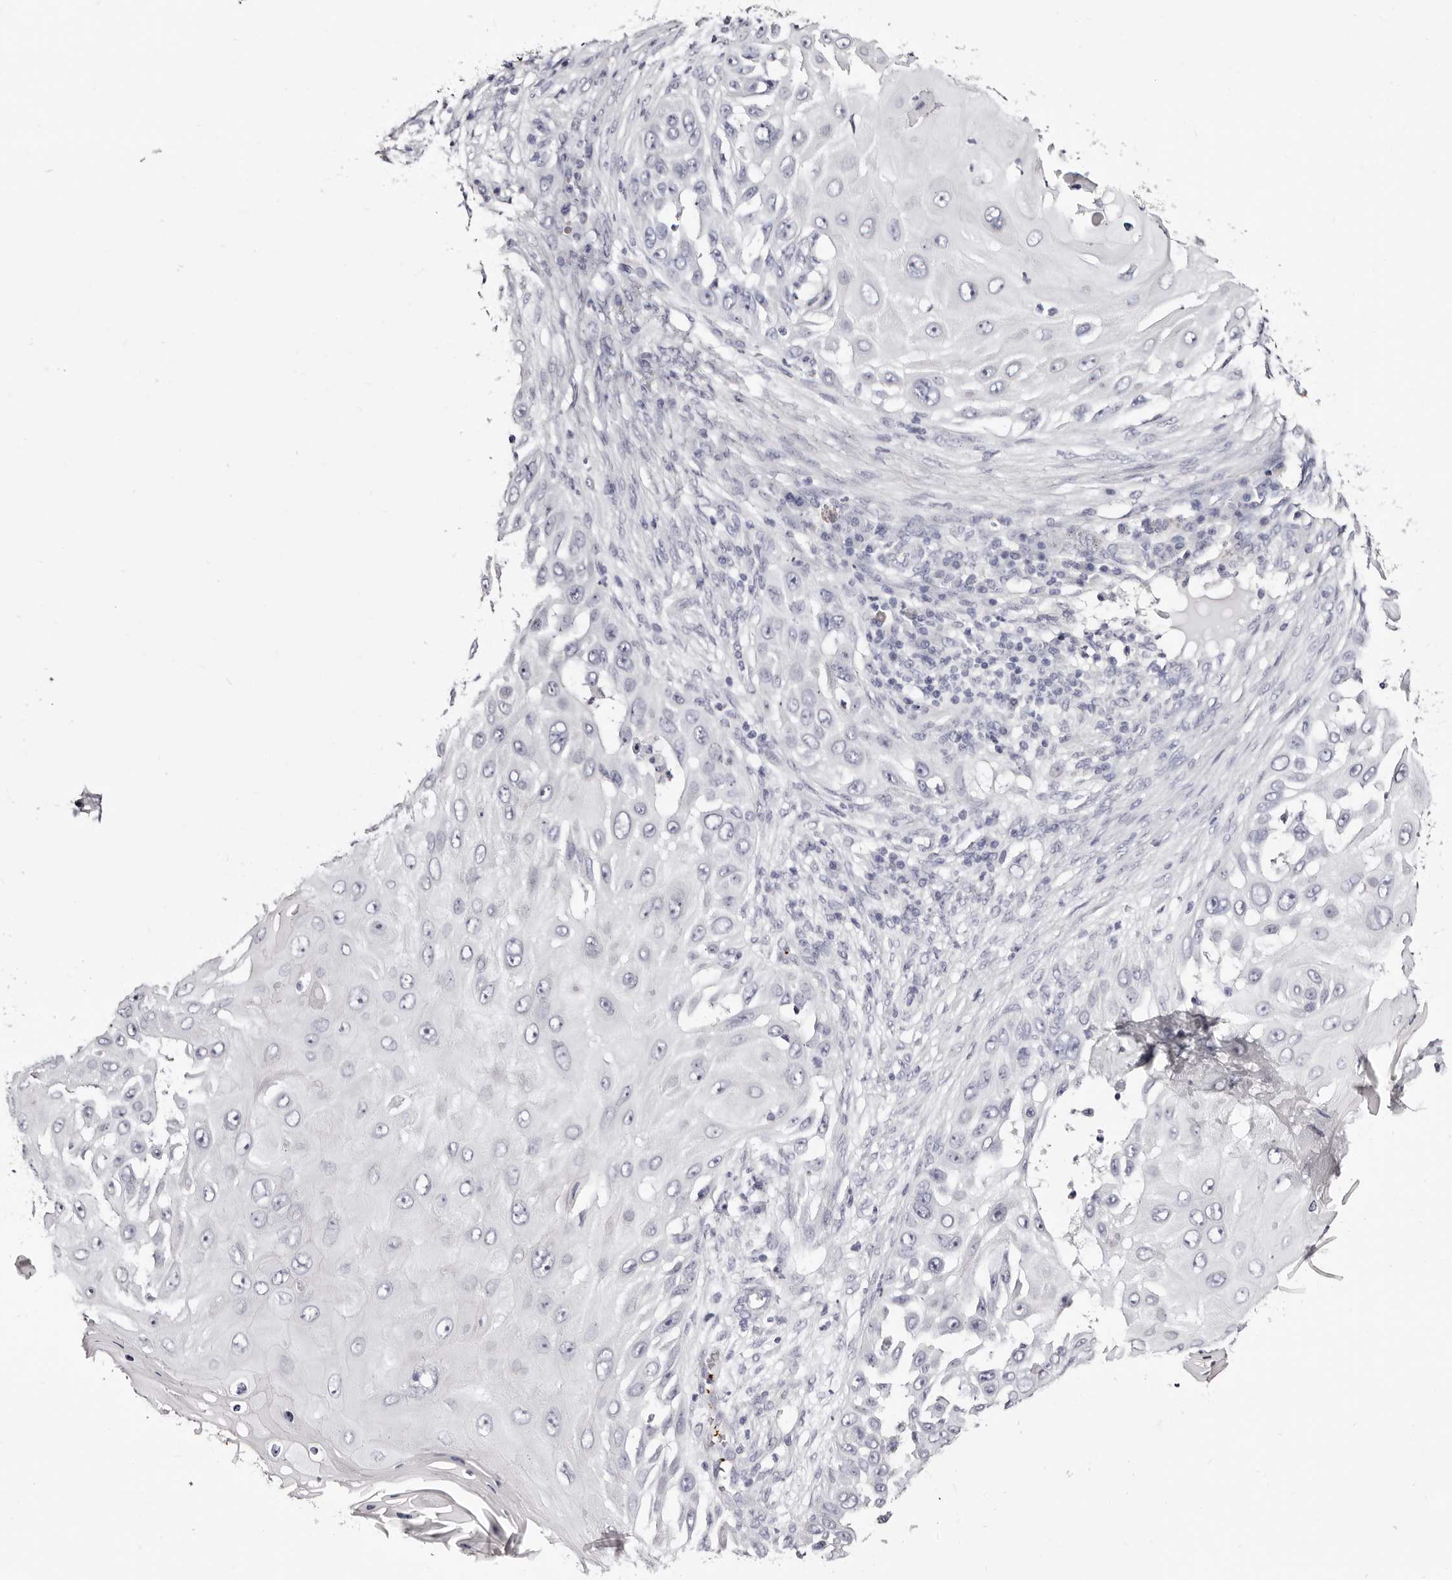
{"staining": {"intensity": "negative", "quantity": "none", "location": "none"}, "tissue": "skin cancer", "cell_type": "Tumor cells", "image_type": "cancer", "snomed": [{"axis": "morphology", "description": "Squamous cell carcinoma, NOS"}, {"axis": "topography", "description": "Skin"}], "caption": "This is an IHC photomicrograph of human skin cancer (squamous cell carcinoma). There is no expression in tumor cells.", "gene": "PF4", "patient": {"sex": "female", "age": 44}}